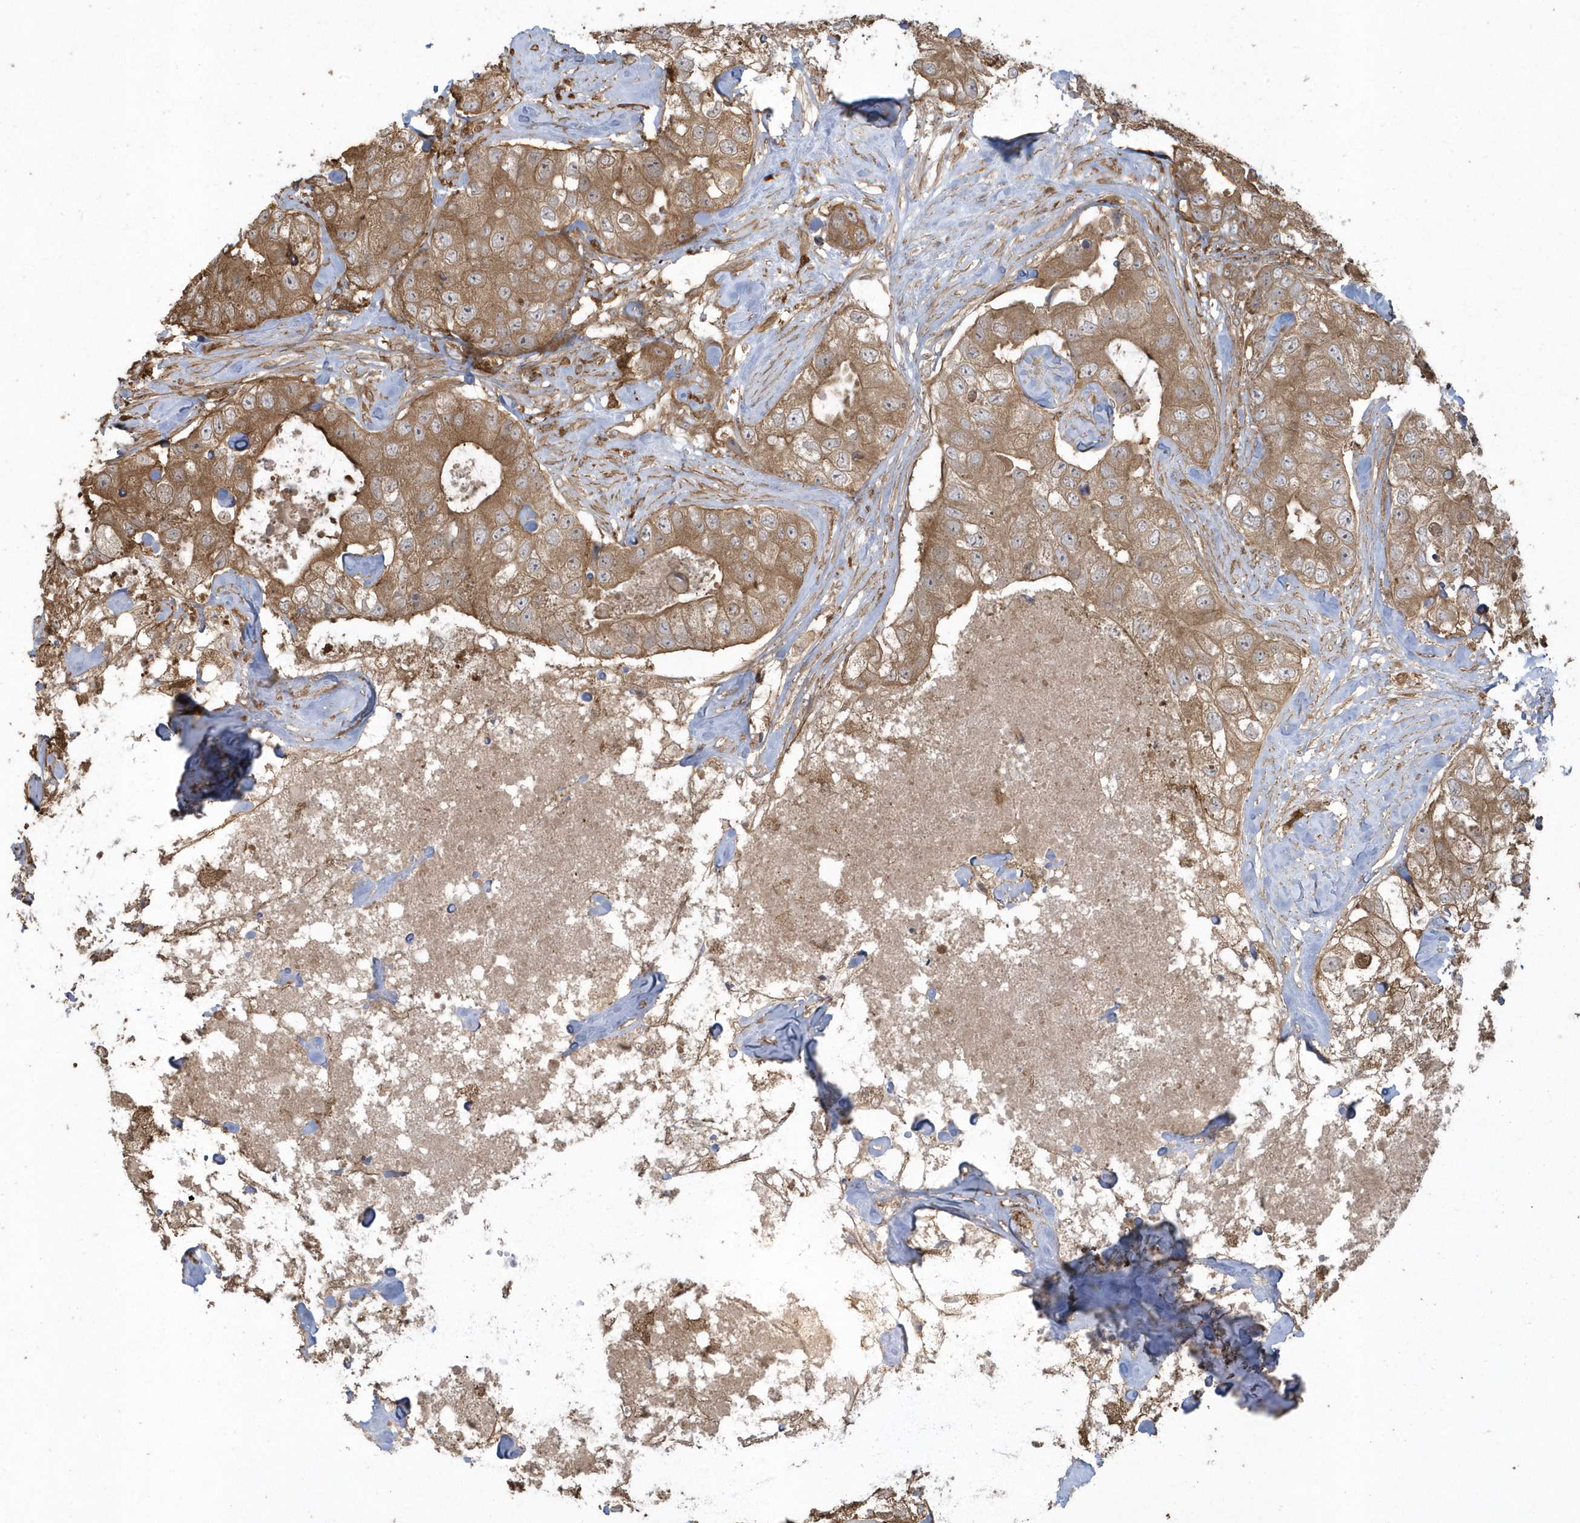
{"staining": {"intensity": "moderate", "quantity": ">75%", "location": "cytoplasmic/membranous"}, "tissue": "breast cancer", "cell_type": "Tumor cells", "image_type": "cancer", "snomed": [{"axis": "morphology", "description": "Duct carcinoma"}, {"axis": "topography", "description": "Breast"}], "caption": "The photomicrograph shows staining of infiltrating ductal carcinoma (breast), revealing moderate cytoplasmic/membranous protein expression (brown color) within tumor cells.", "gene": "HNMT", "patient": {"sex": "female", "age": 62}}